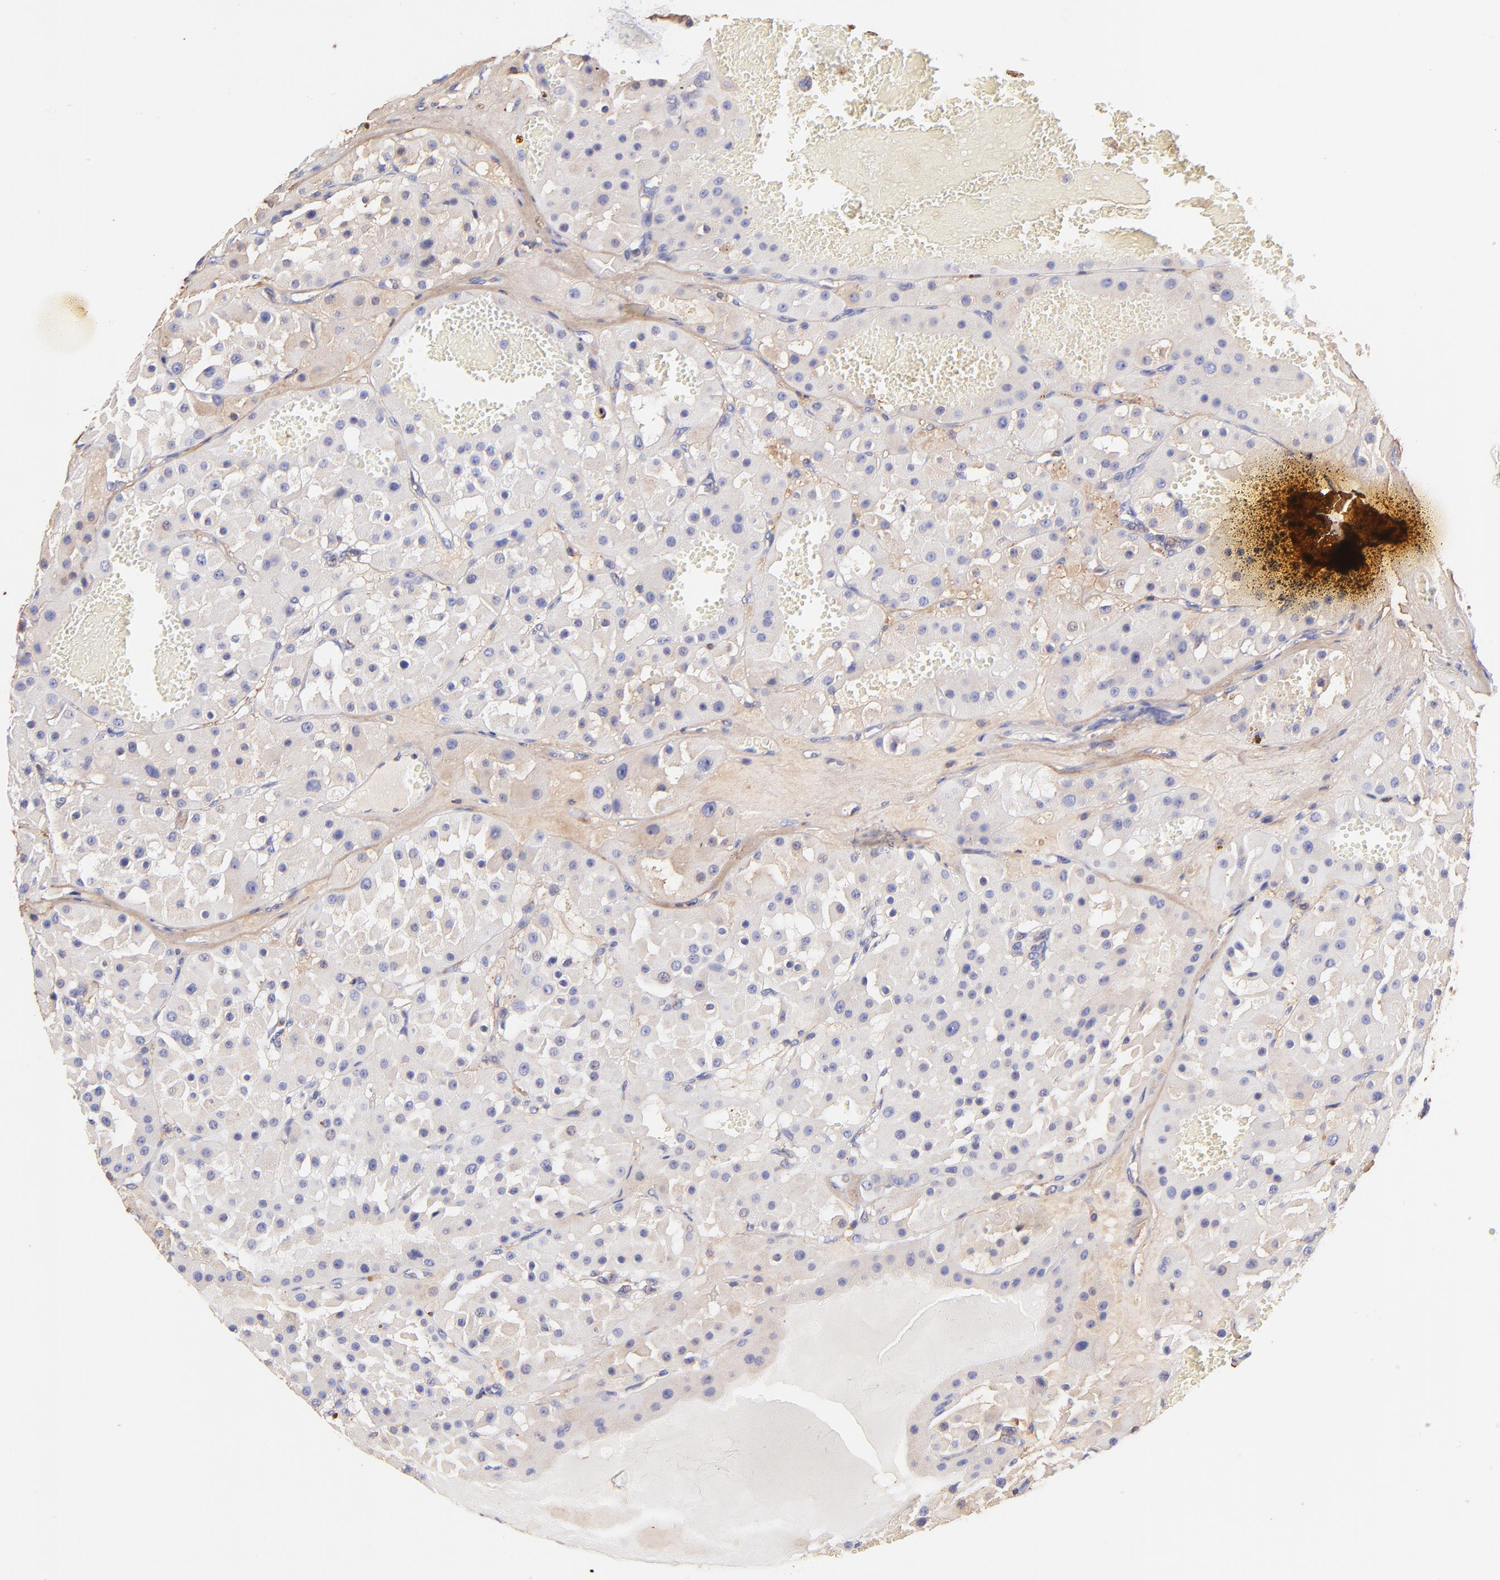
{"staining": {"intensity": "negative", "quantity": "none", "location": "none"}, "tissue": "renal cancer", "cell_type": "Tumor cells", "image_type": "cancer", "snomed": [{"axis": "morphology", "description": "Adenocarcinoma, uncertain malignant potential"}, {"axis": "topography", "description": "Kidney"}], "caption": "Human renal cancer stained for a protein using immunohistochemistry exhibits no staining in tumor cells.", "gene": "BGN", "patient": {"sex": "male", "age": 63}}